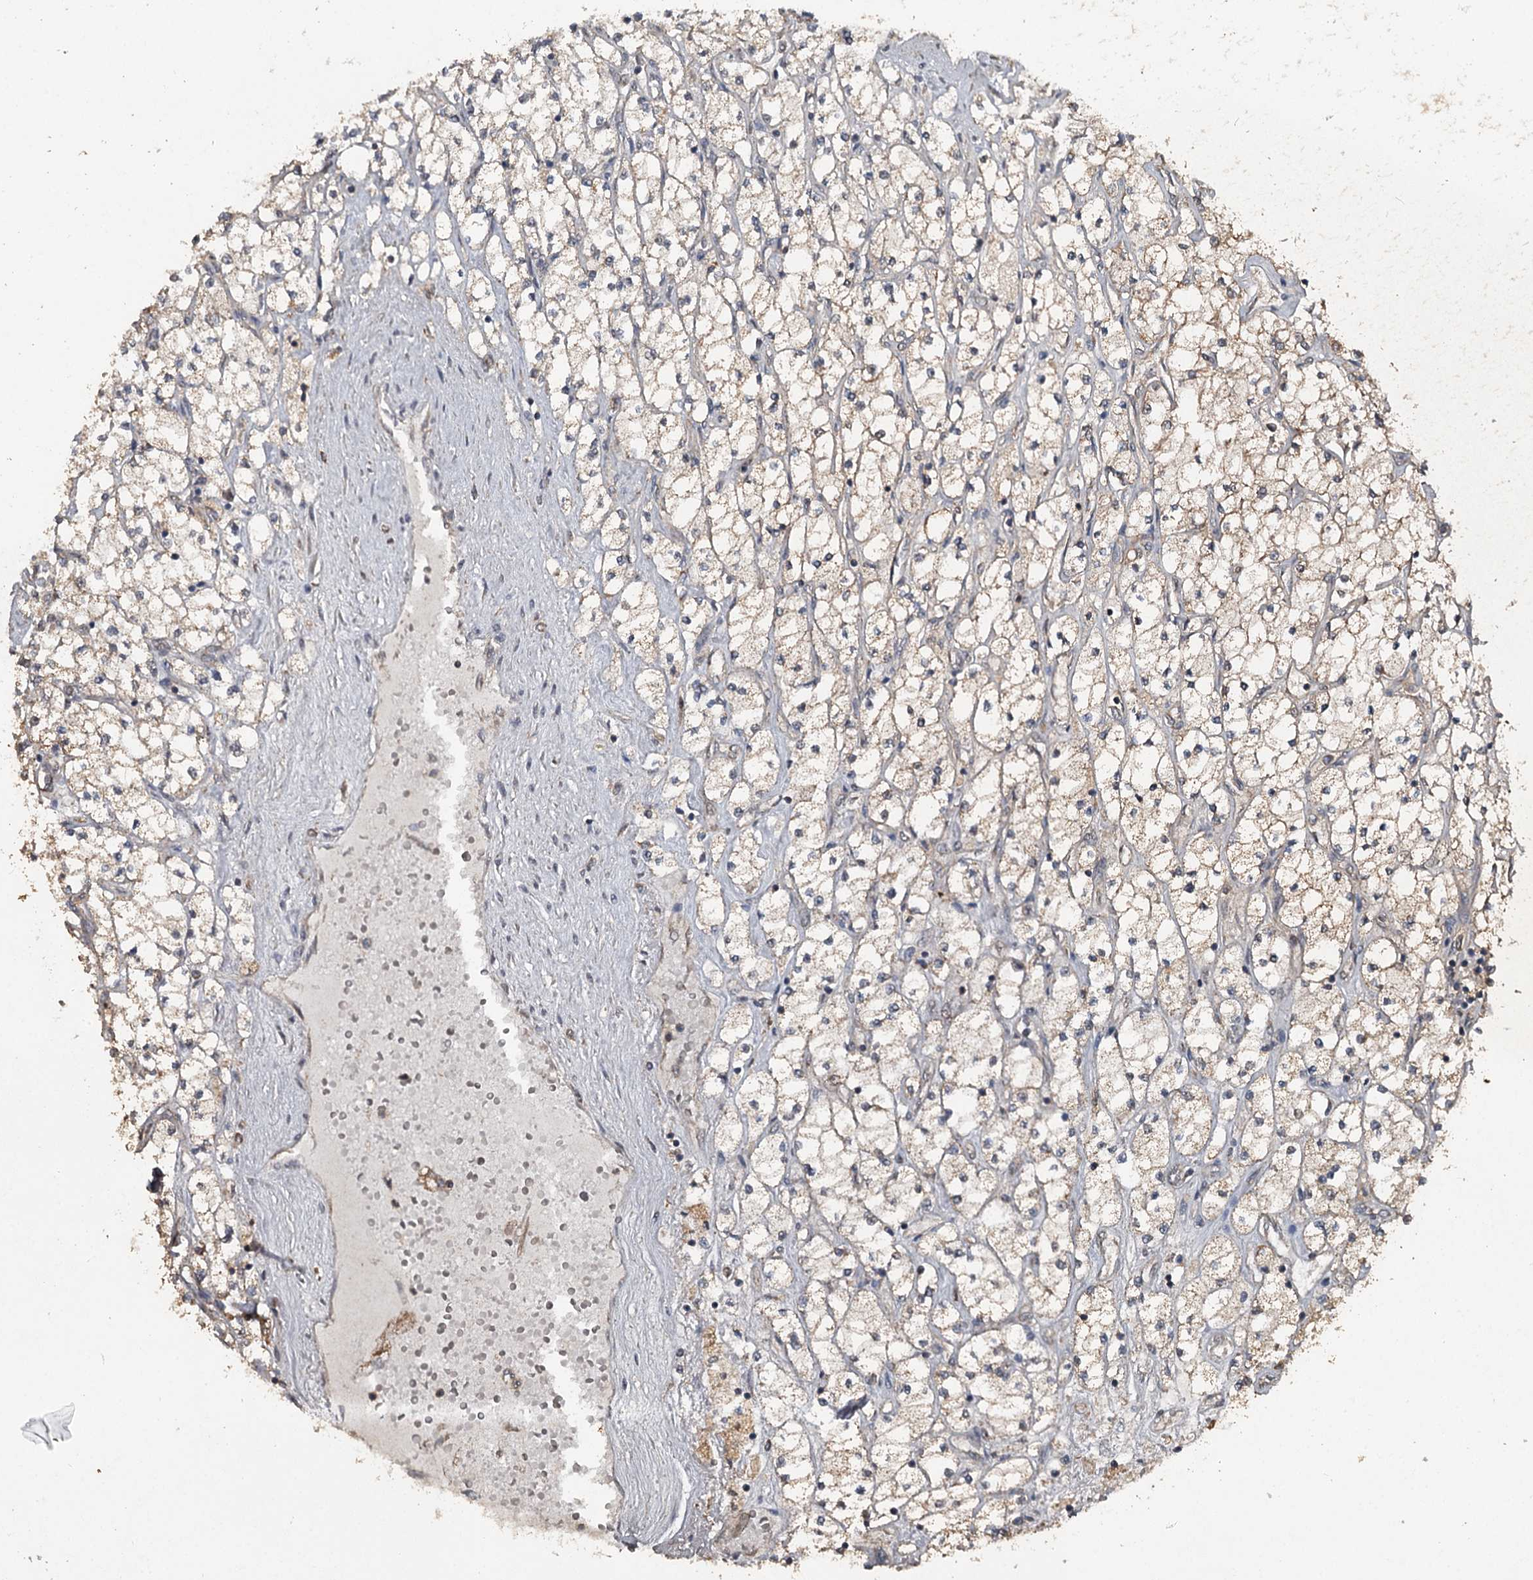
{"staining": {"intensity": "weak", "quantity": "25%-75%", "location": "cytoplasmic/membranous"}, "tissue": "renal cancer", "cell_type": "Tumor cells", "image_type": "cancer", "snomed": [{"axis": "morphology", "description": "Adenocarcinoma, NOS"}, {"axis": "topography", "description": "Kidney"}], "caption": "Brown immunohistochemical staining in renal adenocarcinoma reveals weak cytoplasmic/membranous positivity in about 25%-75% of tumor cells.", "gene": "WIPI1", "patient": {"sex": "male", "age": 80}}